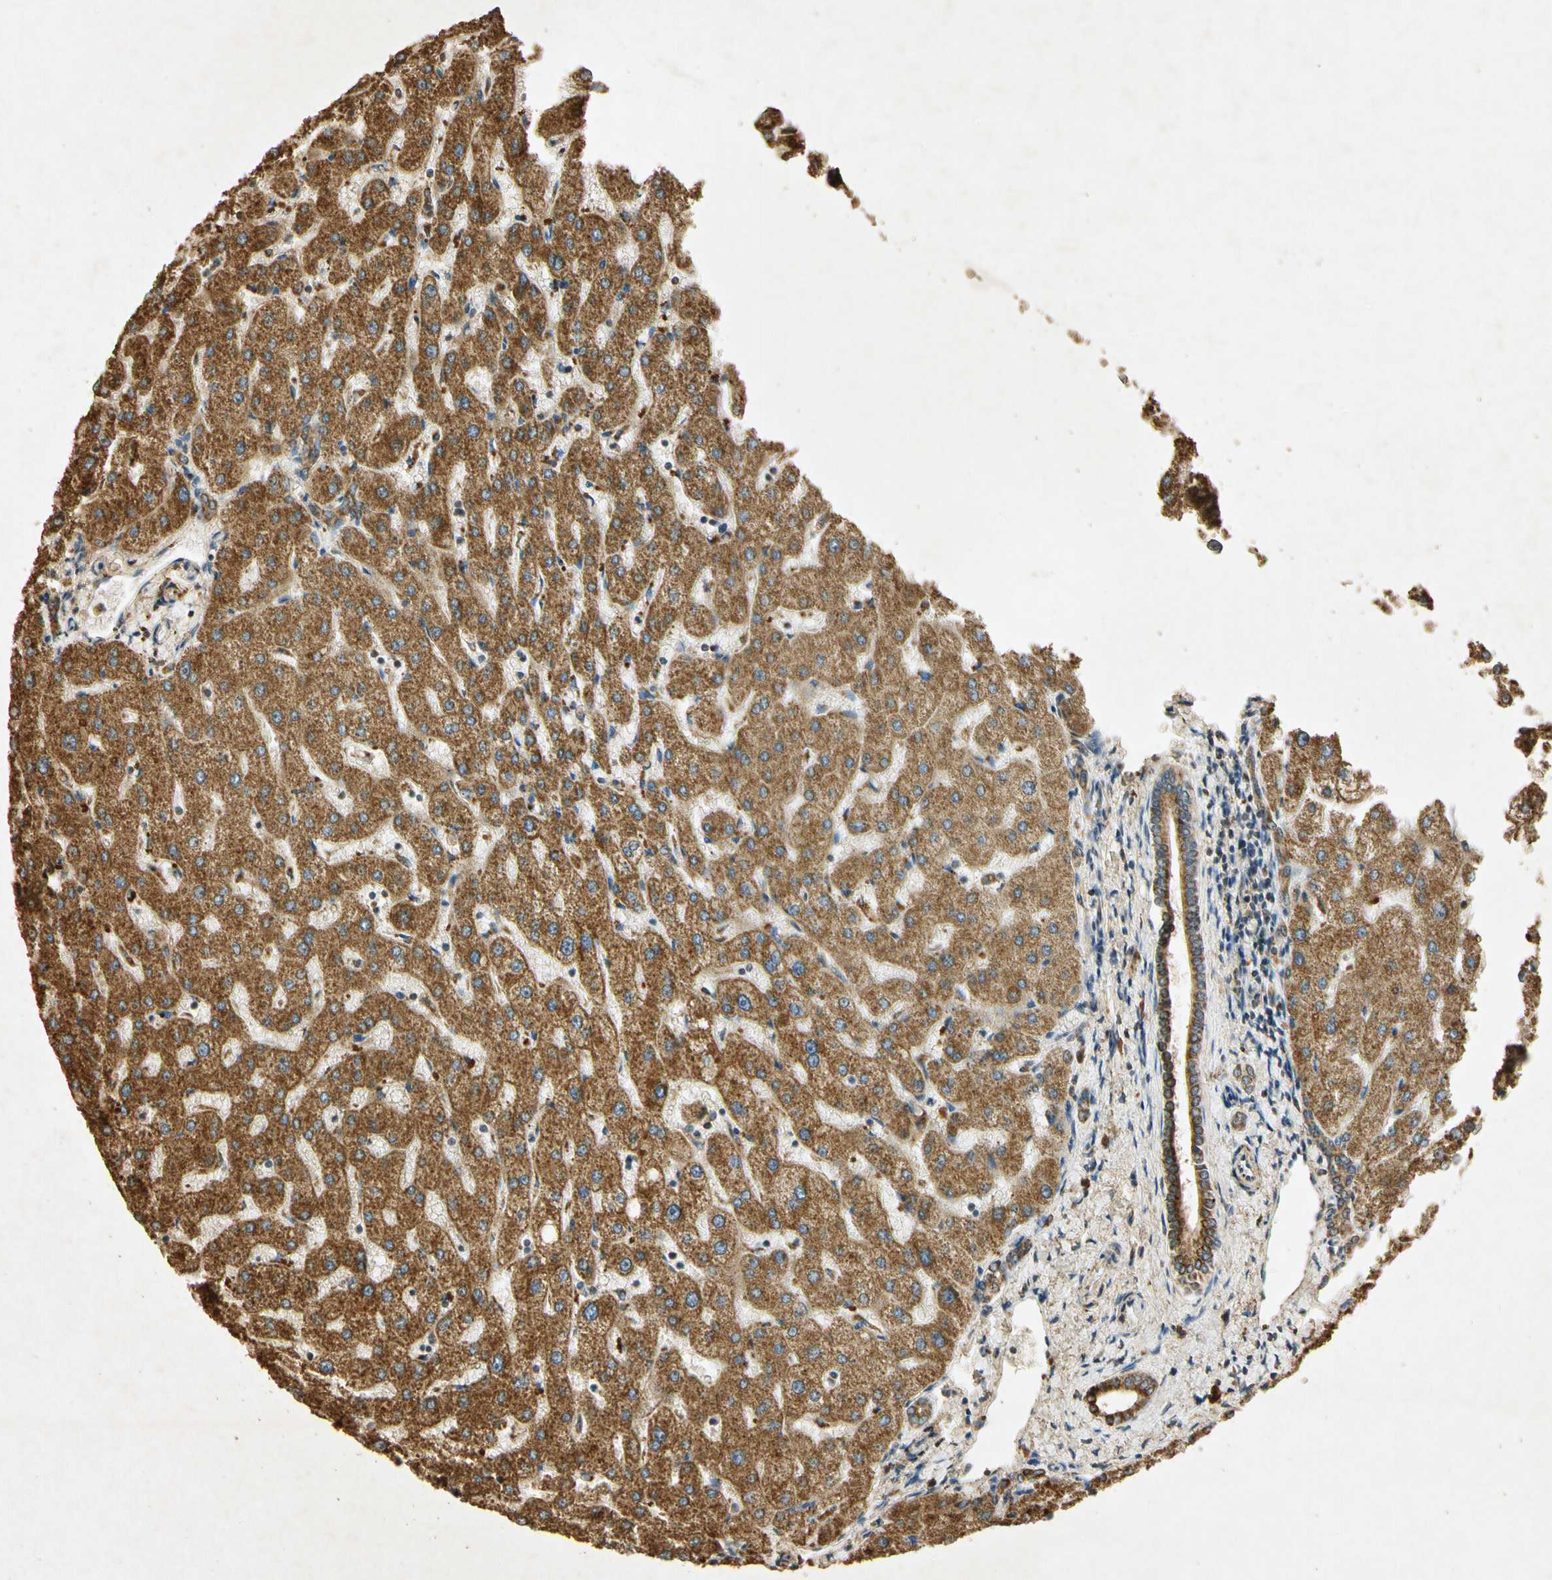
{"staining": {"intensity": "moderate", "quantity": ">75%", "location": "cytoplasmic/membranous"}, "tissue": "liver", "cell_type": "Cholangiocytes", "image_type": "normal", "snomed": [{"axis": "morphology", "description": "Normal tissue, NOS"}, {"axis": "topography", "description": "Liver"}], "caption": "IHC of benign liver exhibits medium levels of moderate cytoplasmic/membranous staining in about >75% of cholangiocytes. The staining was performed using DAB to visualize the protein expression in brown, while the nuclei were stained in blue with hematoxylin (Magnification: 20x).", "gene": "PRDX3", "patient": {"sex": "male", "age": 67}}